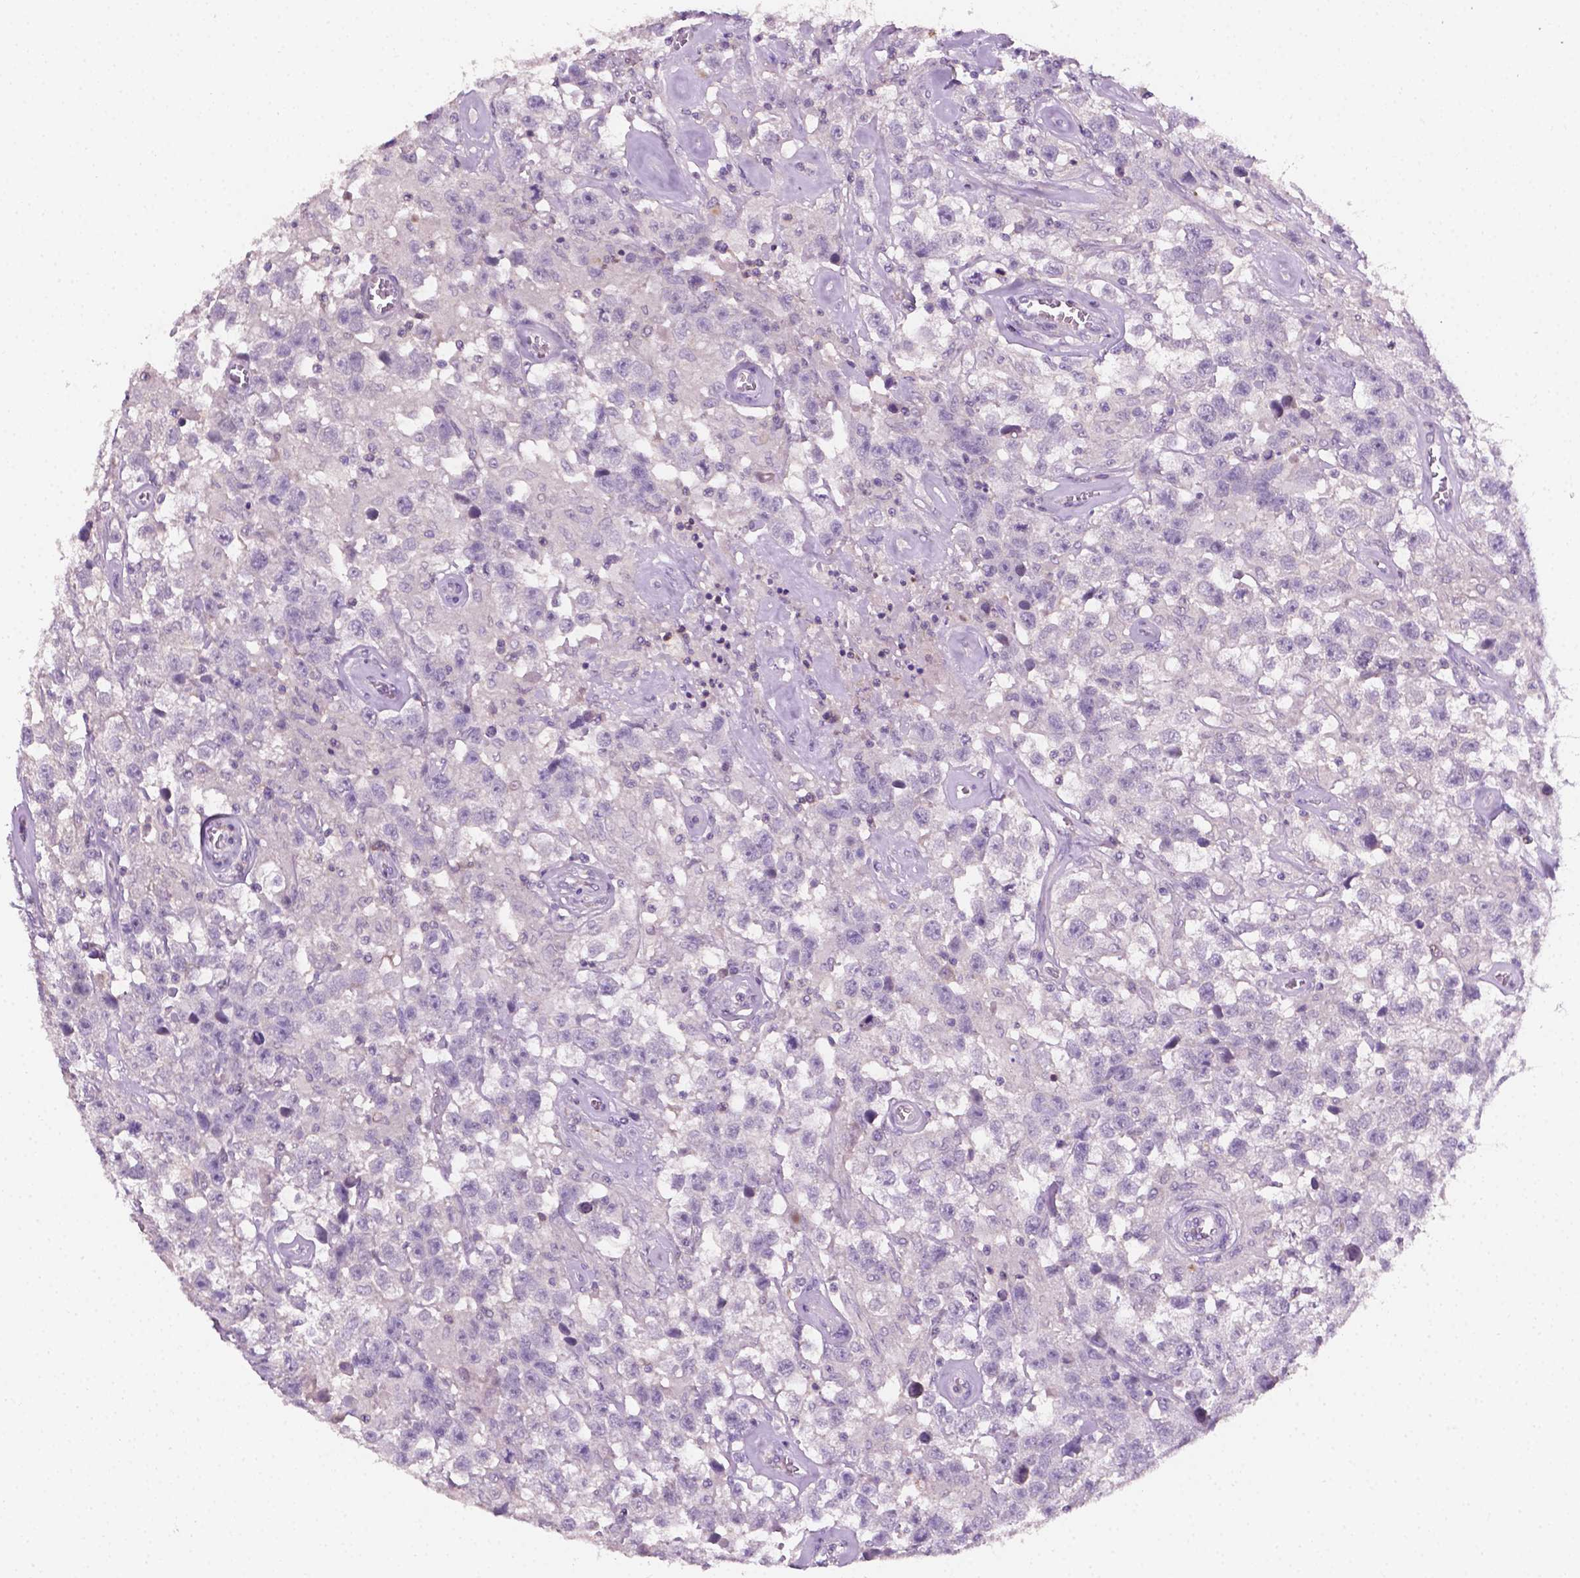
{"staining": {"intensity": "negative", "quantity": "none", "location": "none"}, "tissue": "testis cancer", "cell_type": "Tumor cells", "image_type": "cancer", "snomed": [{"axis": "morphology", "description": "Seminoma, NOS"}, {"axis": "topography", "description": "Testis"}], "caption": "Tumor cells are negative for protein expression in human testis seminoma.", "gene": "EGFR", "patient": {"sex": "male", "age": 43}}